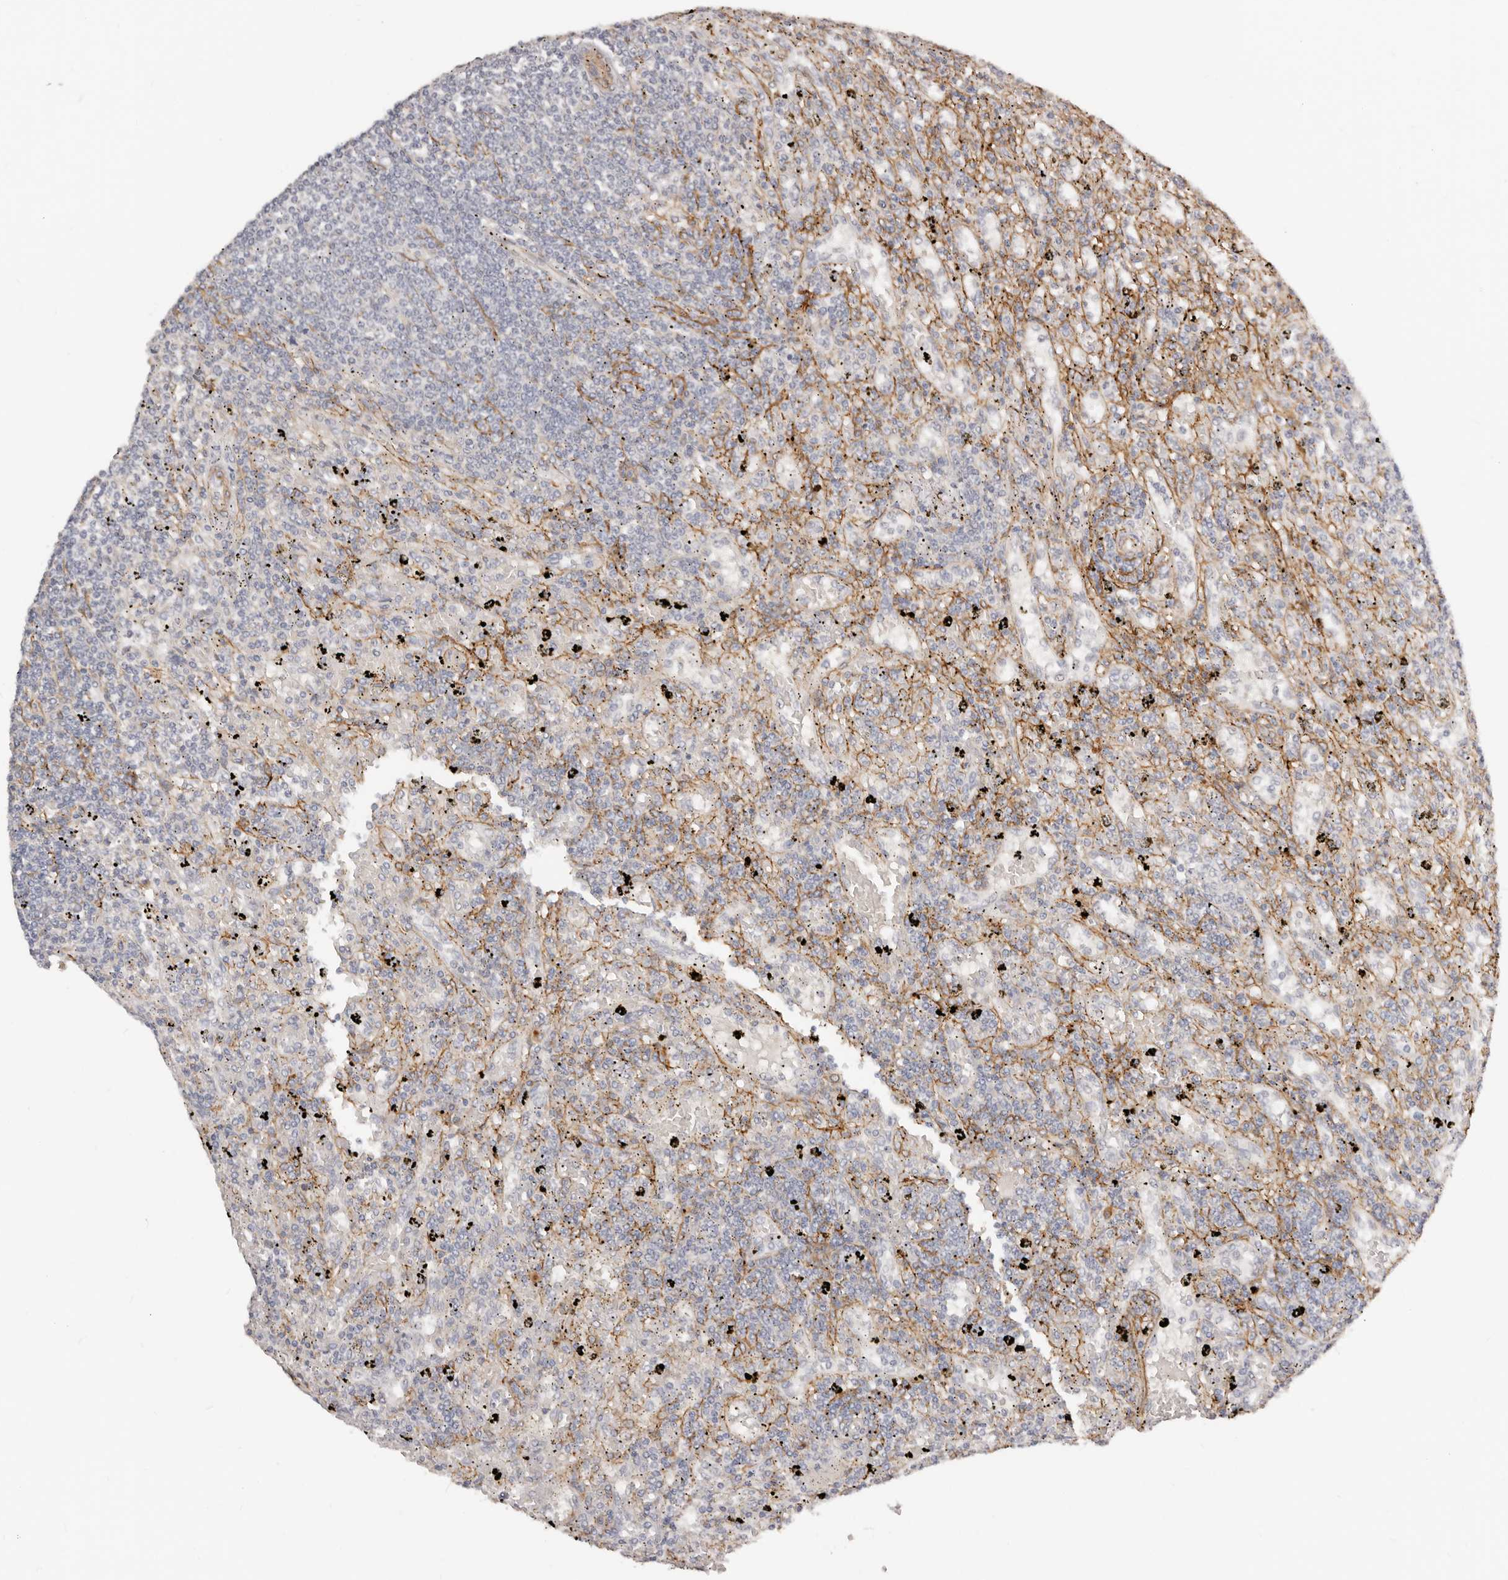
{"staining": {"intensity": "negative", "quantity": "none", "location": "none"}, "tissue": "lymphoma", "cell_type": "Tumor cells", "image_type": "cancer", "snomed": [{"axis": "morphology", "description": "Malignant lymphoma, non-Hodgkin's type, Low grade"}, {"axis": "topography", "description": "Spleen"}], "caption": "IHC of human malignant lymphoma, non-Hodgkin's type (low-grade) reveals no staining in tumor cells.", "gene": "RABAC1", "patient": {"sex": "male", "age": 76}}